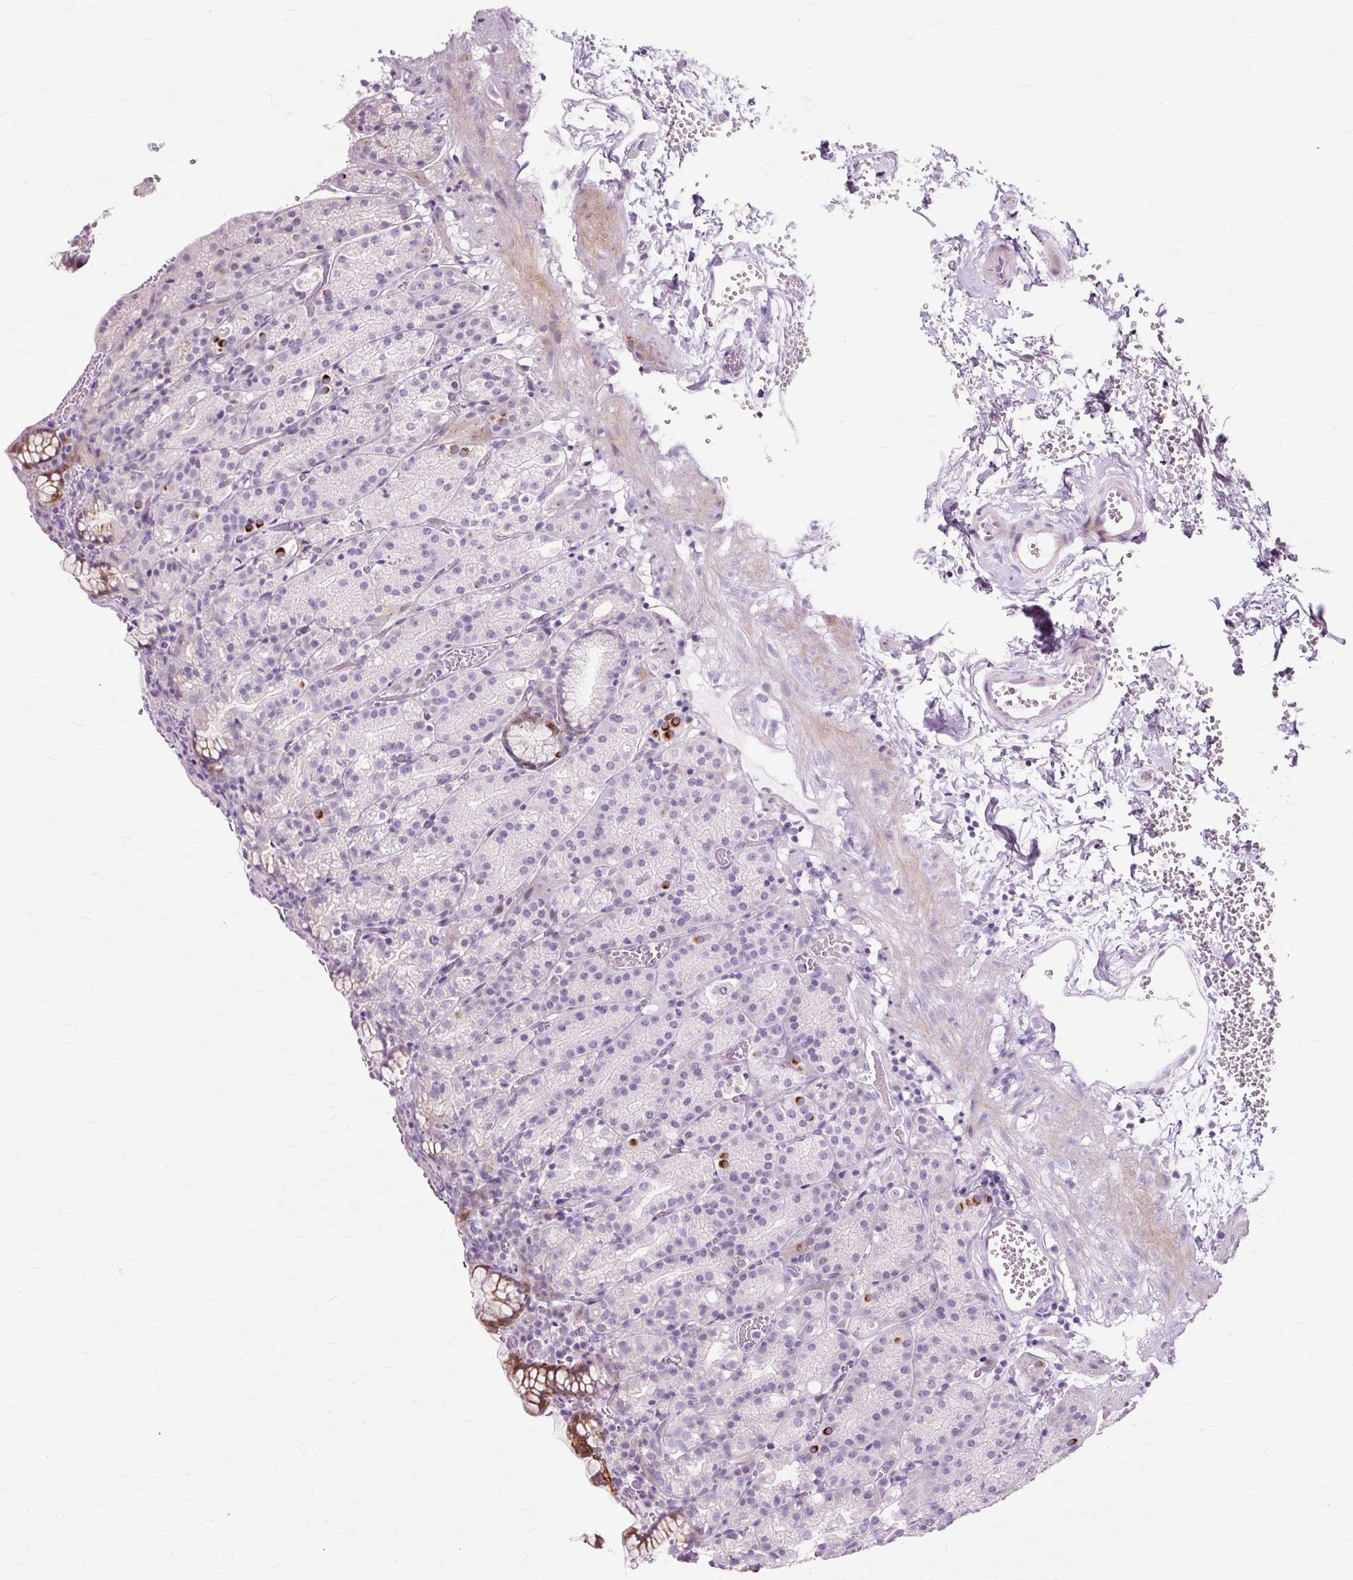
{"staining": {"intensity": "moderate", "quantity": "<25%", "location": "cytoplasmic/membranous"}, "tissue": "stomach", "cell_type": "Glandular cells", "image_type": "normal", "snomed": [{"axis": "morphology", "description": "Normal tissue, NOS"}, {"axis": "topography", "description": "Stomach, upper"}], "caption": "Unremarkable stomach exhibits moderate cytoplasmic/membranous expression in about <25% of glandular cells (Brightfield microscopy of DAB IHC at high magnification)..", "gene": "IRX2", "patient": {"sex": "female", "age": 81}}